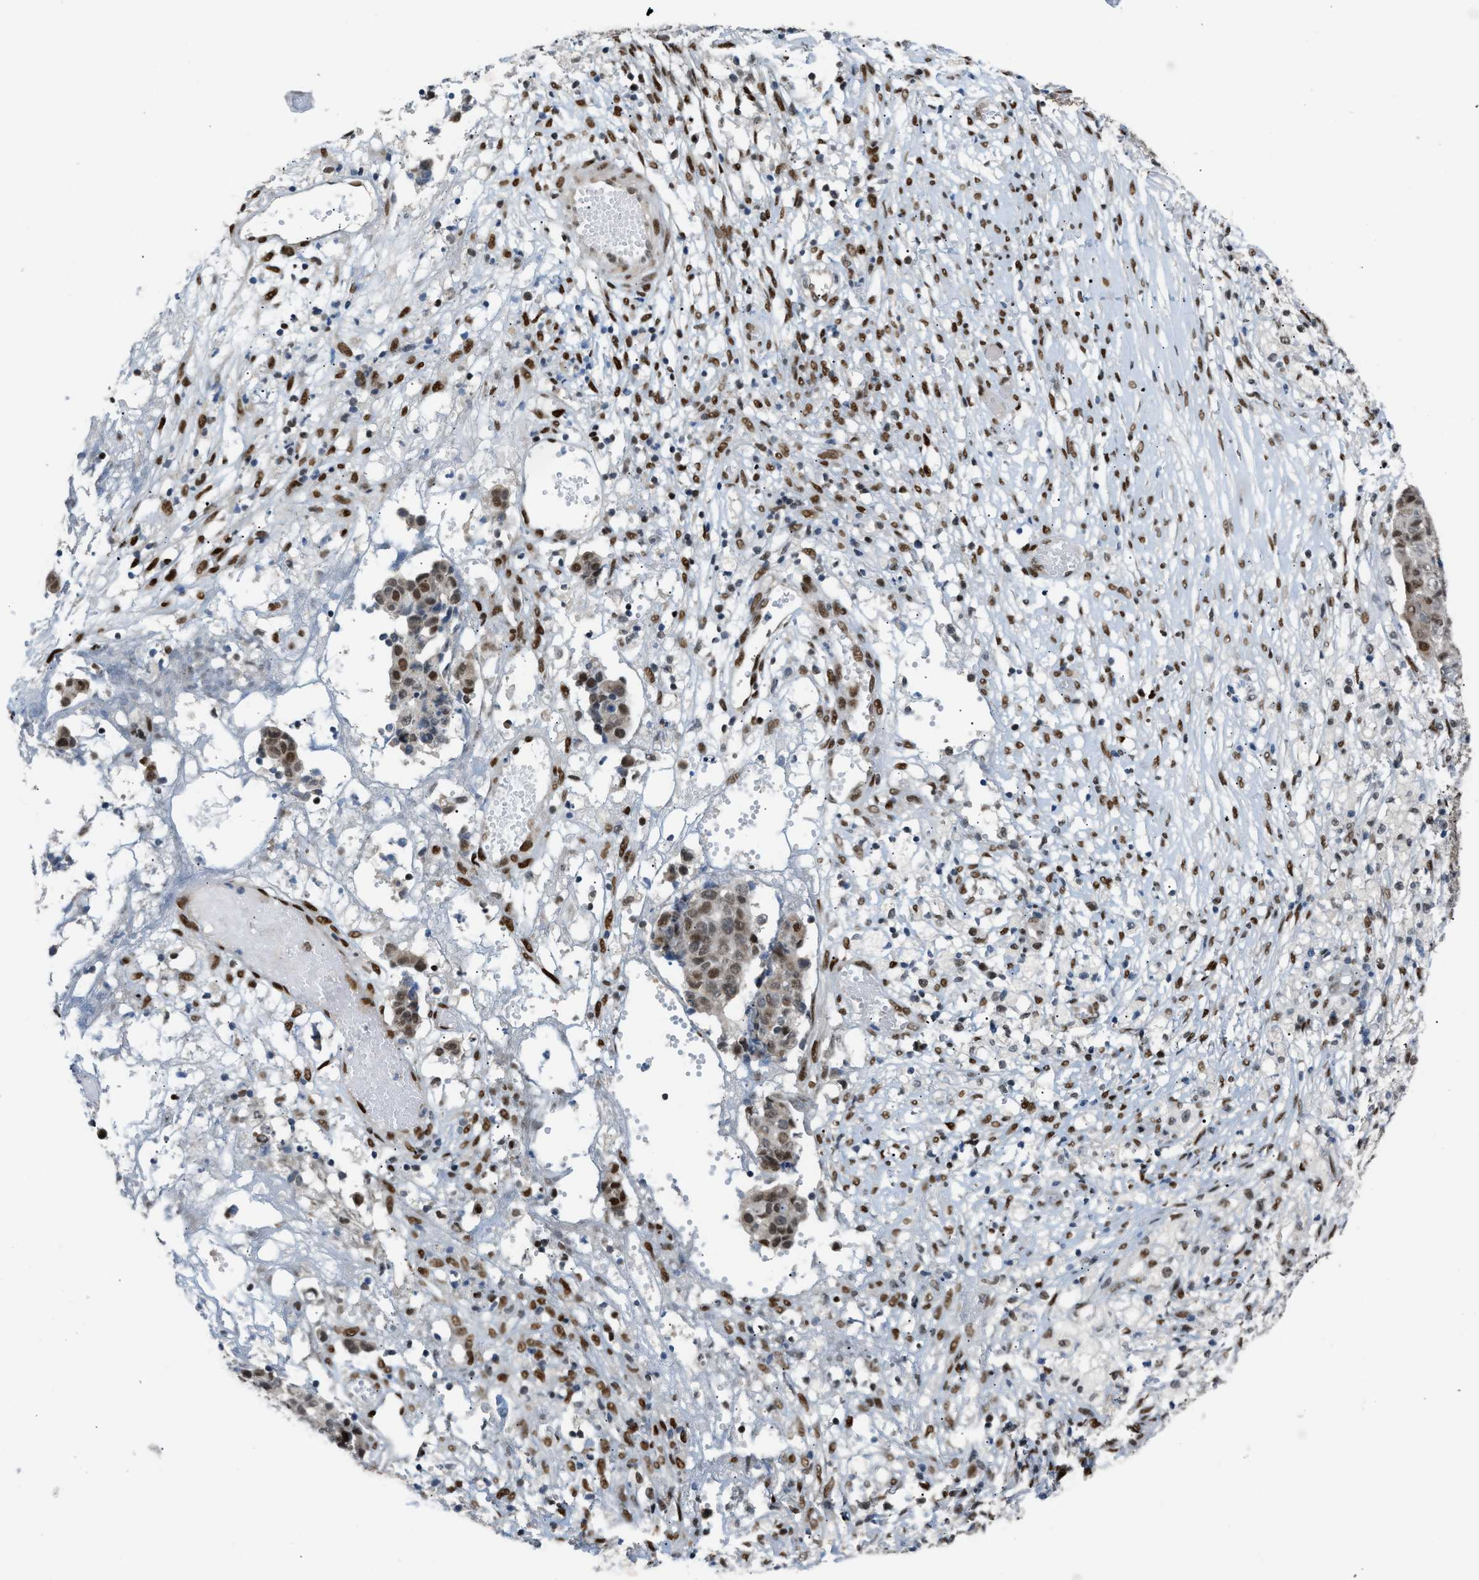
{"staining": {"intensity": "moderate", "quantity": ">75%", "location": "nuclear"}, "tissue": "ovarian cancer", "cell_type": "Tumor cells", "image_type": "cancer", "snomed": [{"axis": "morphology", "description": "Carcinoma, endometroid"}, {"axis": "topography", "description": "Ovary"}], "caption": "A brown stain labels moderate nuclear positivity of a protein in human ovarian cancer (endometroid carcinoma) tumor cells.", "gene": "SSBP2", "patient": {"sex": "female", "age": 42}}